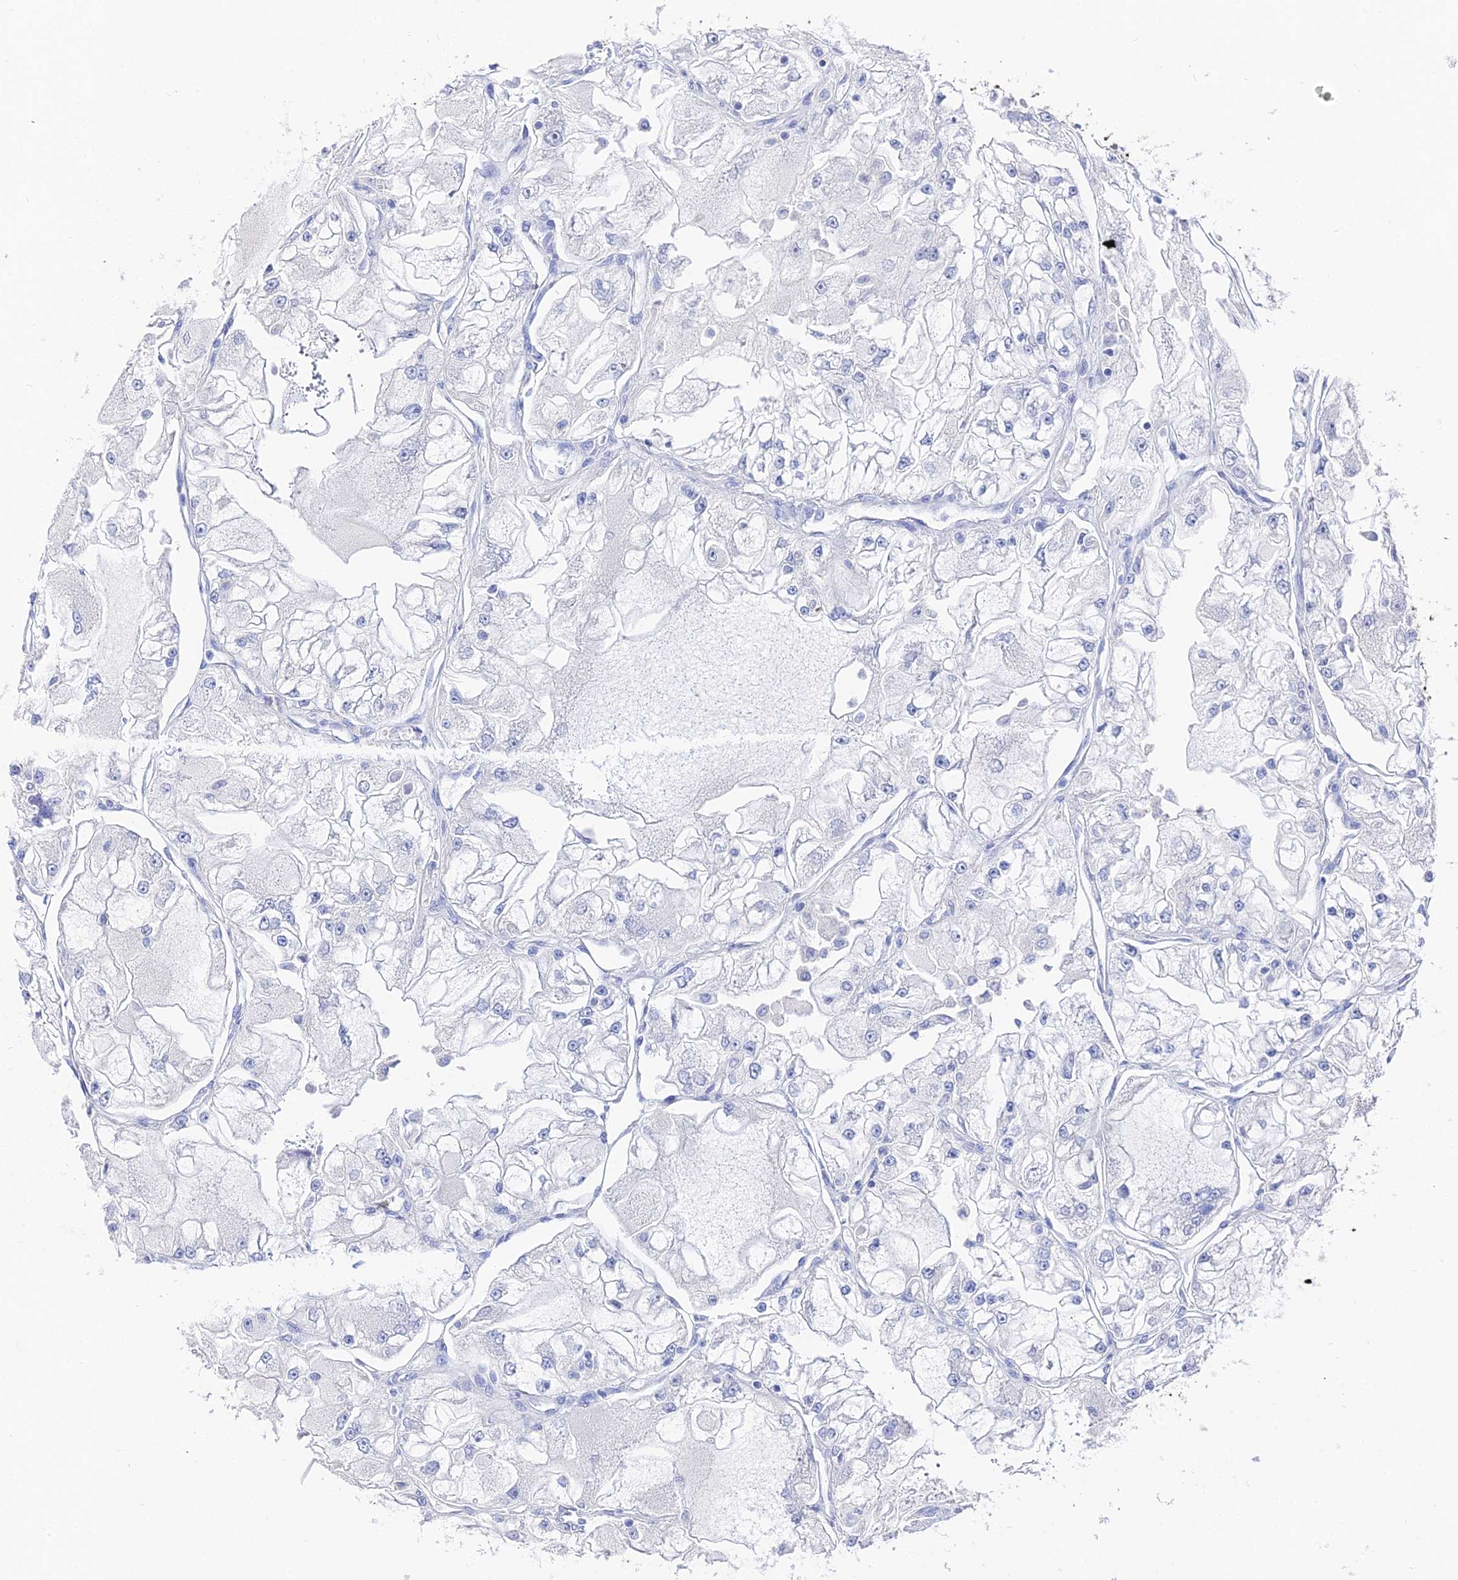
{"staining": {"intensity": "negative", "quantity": "none", "location": "none"}, "tissue": "renal cancer", "cell_type": "Tumor cells", "image_type": "cancer", "snomed": [{"axis": "morphology", "description": "Adenocarcinoma, NOS"}, {"axis": "topography", "description": "Kidney"}], "caption": "Adenocarcinoma (renal) stained for a protein using immunohistochemistry demonstrates no staining tumor cells.", "gene": "KRT17", "patient": {"sex": "female", "age": 72}}